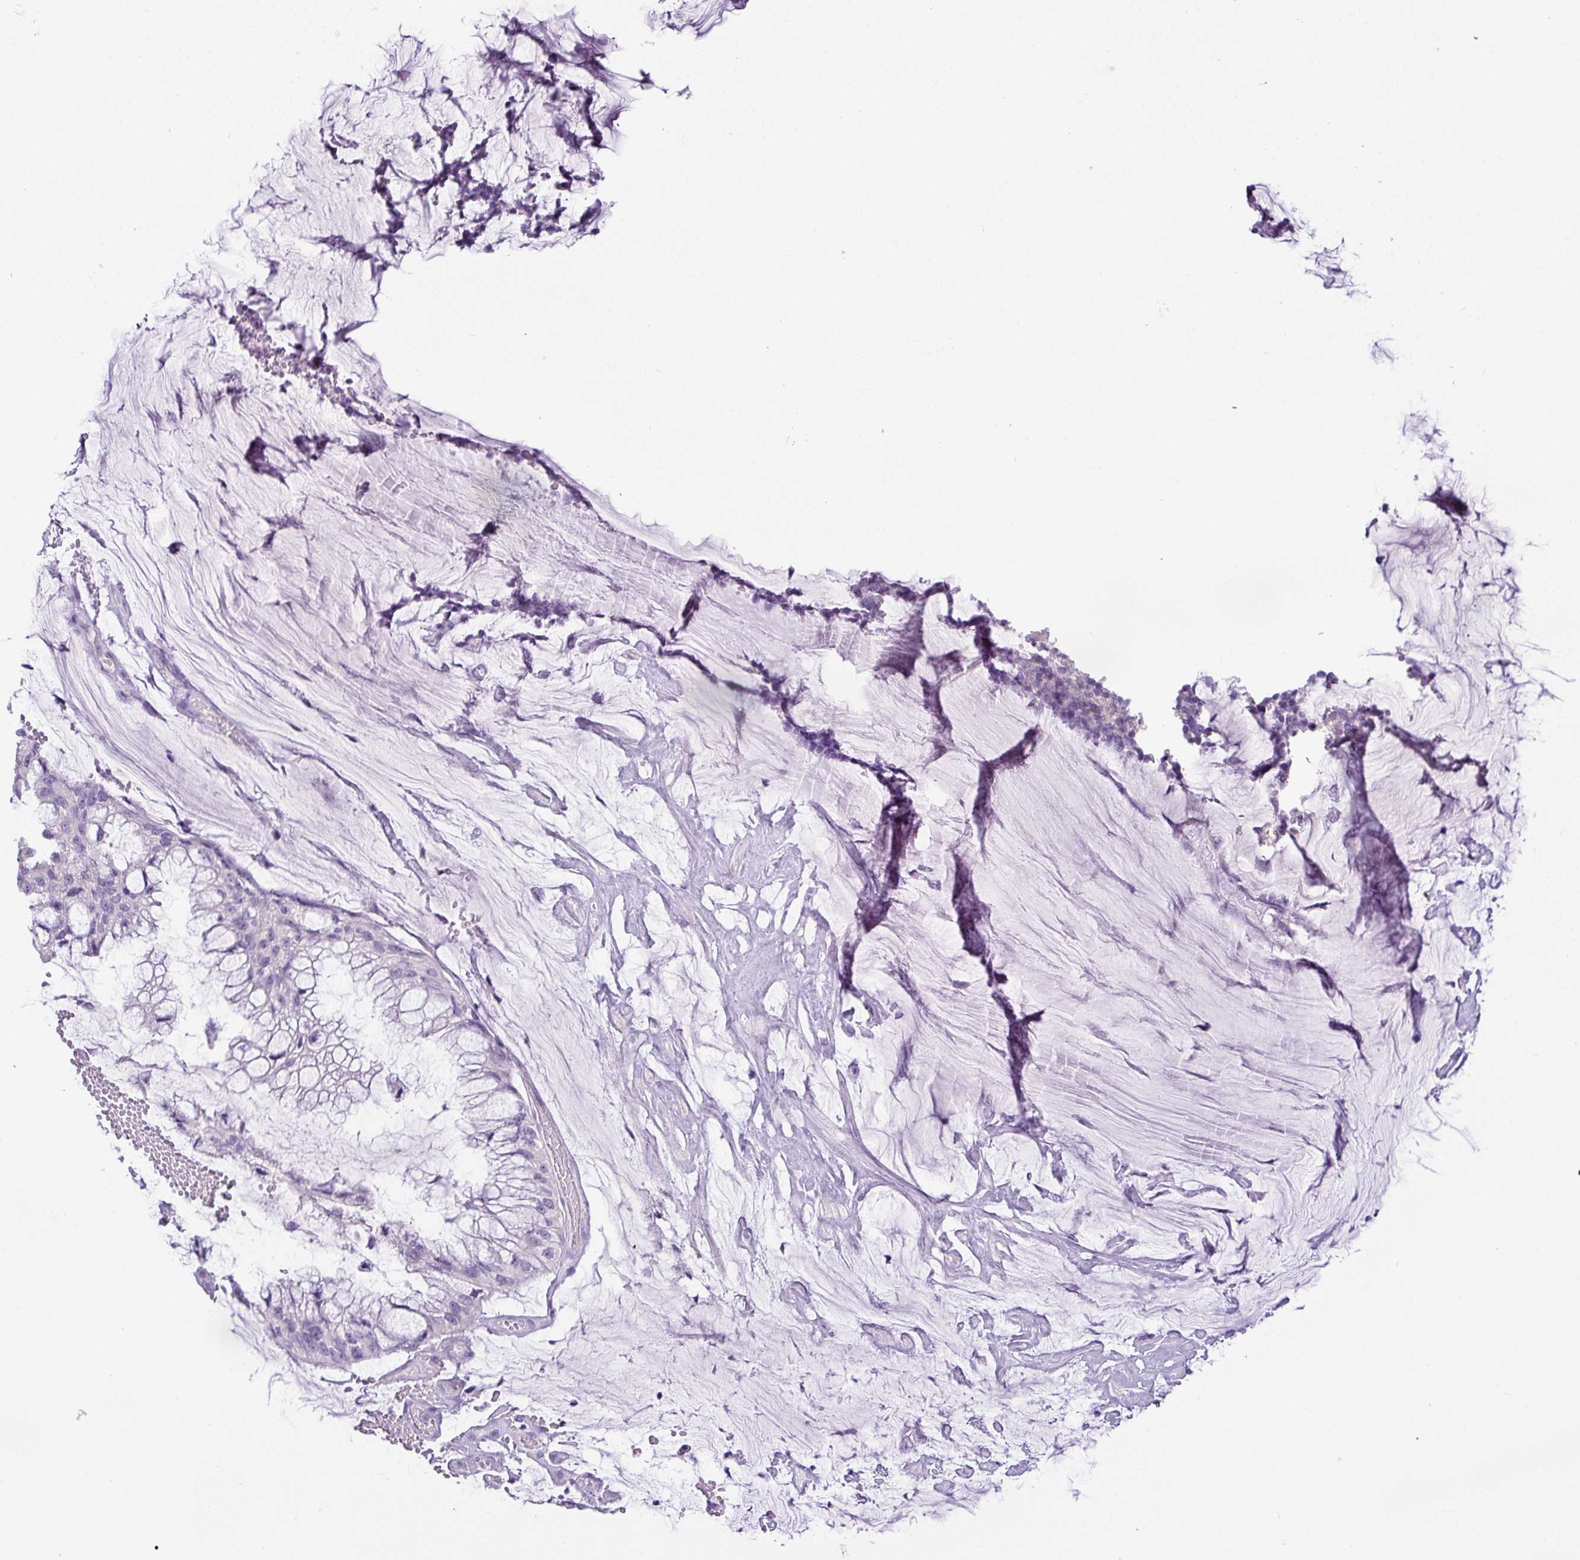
{"staining": {"intensity": "negative", "quantity": "none", "location": "none"}, "tissue": "ovarian cancer", "cell_type": "Tumor cells", "image_type": "cancer", "snomed": [{"axis": "morphology", "description": "Cystadenocarcinoma, mucinous, NOS"}, {"axis": "topography", "description": "Ovary"}], "caption": "The histopathology image reveals no staining of tumor cells in ovarian cancer (mucinous cystadenocarcinoma).", "gene": "PALS2", "patient": {"sex": "female", "age": 39}}